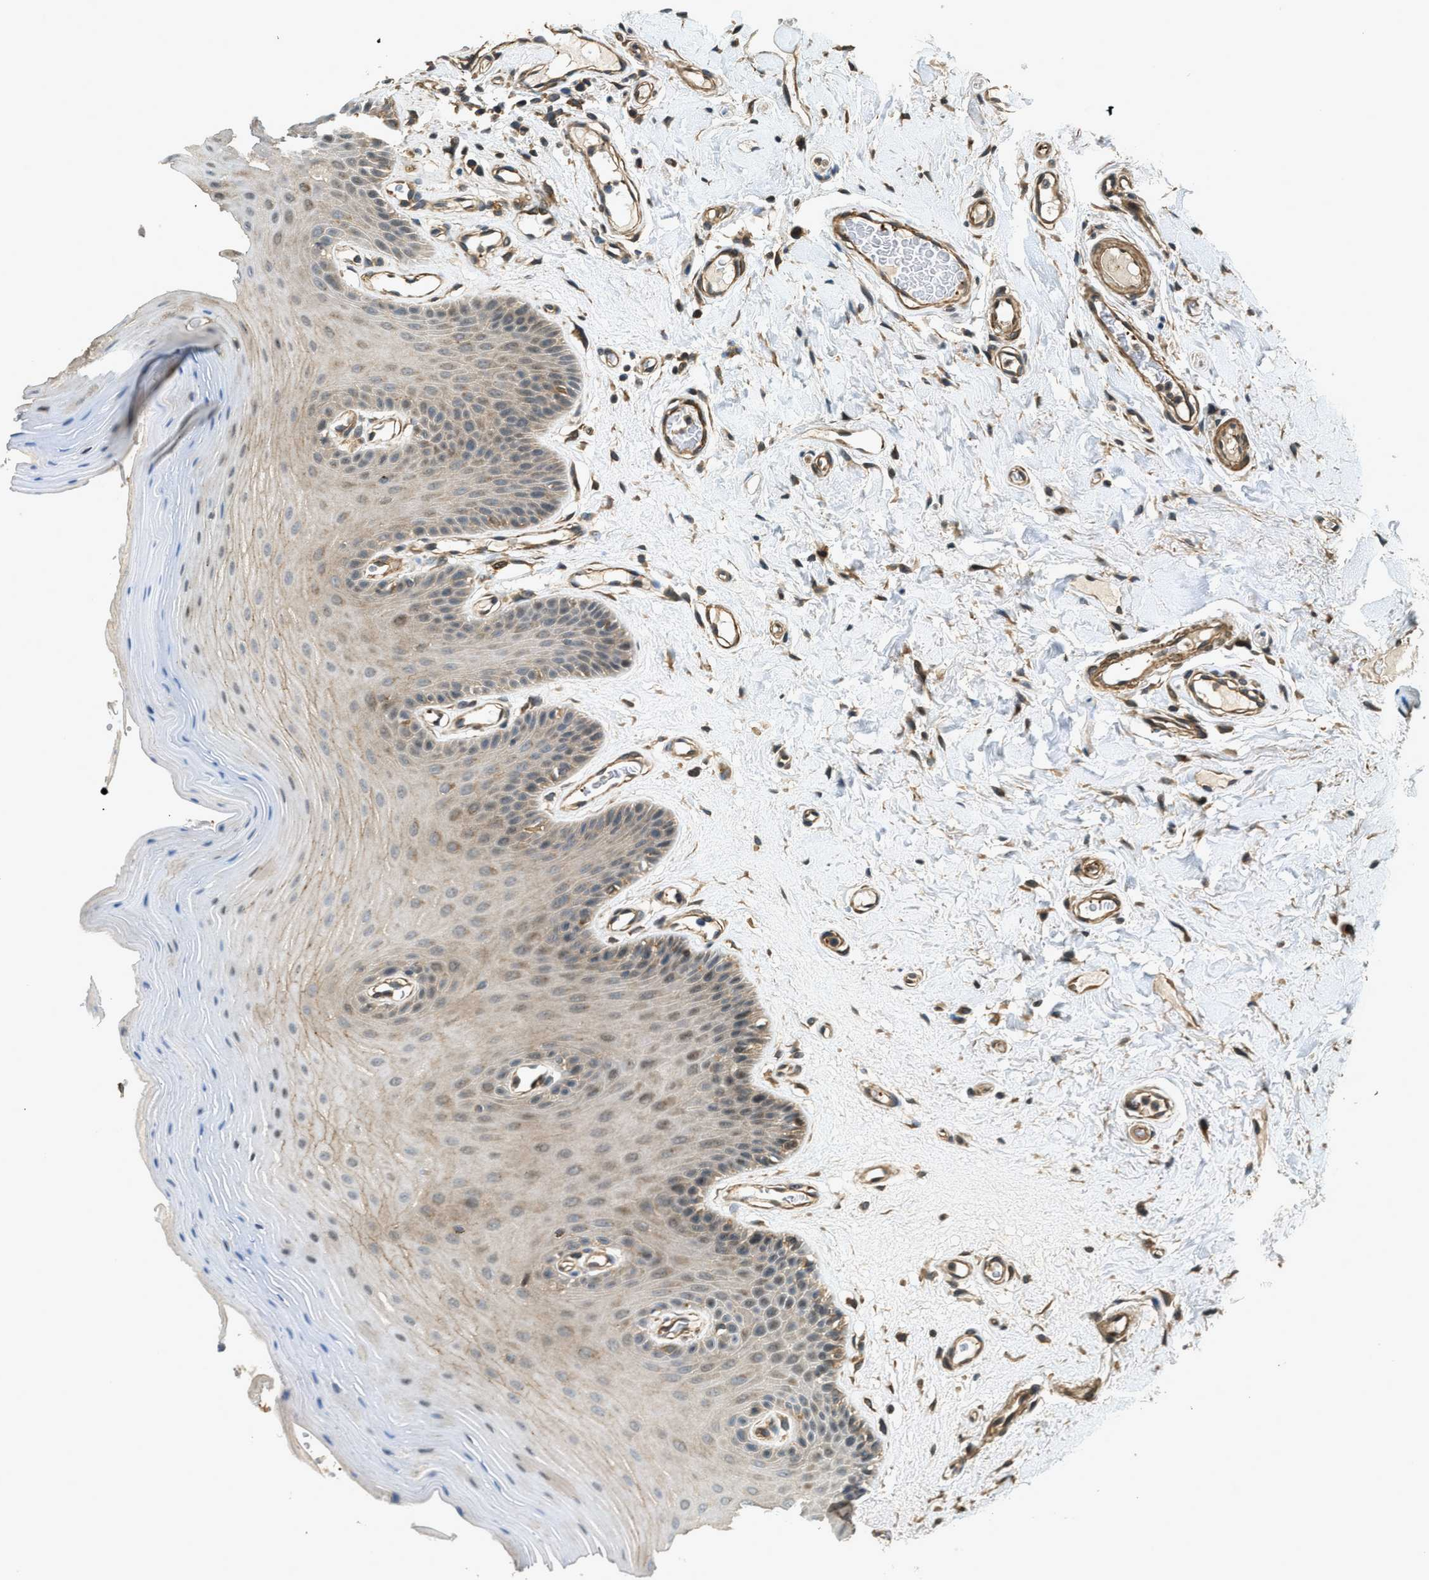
{"staining": {"intensity": "moderate", "quantity": "<25%", "location": "cytoplasmic/membranous"}, "tissue": "oral mucosa", "cell_type": "Squamous epithelial cells", "image_type": "normal", "snomed": [{"axis": "morphology", "description": "Normal tissue, NOS"}, {"axis": "morphology", "description": "Squamous cell carcinoma, NOS"}, {"axis": "topography", "description": "Skeletal muscle"}, {"axis": "topography", "description": "Adipose tissue"}, {"axis": "topography", "description": "Vascular tissue"}, {"axis": "topography", "description": "Oral tissue"}, {"axis": "topography", "description": "Peripheral nerve tissue"}, {"axis": "topography", "description": "Head-Neck"}], "caption": "Protein staining of benign oral mucosa demonstrates moderate cytoplasmic/membranous positivity in about <25% of squamous epithelial cells.", "gene": "CGN", "patient": {"sex": "male", "age": 71}}